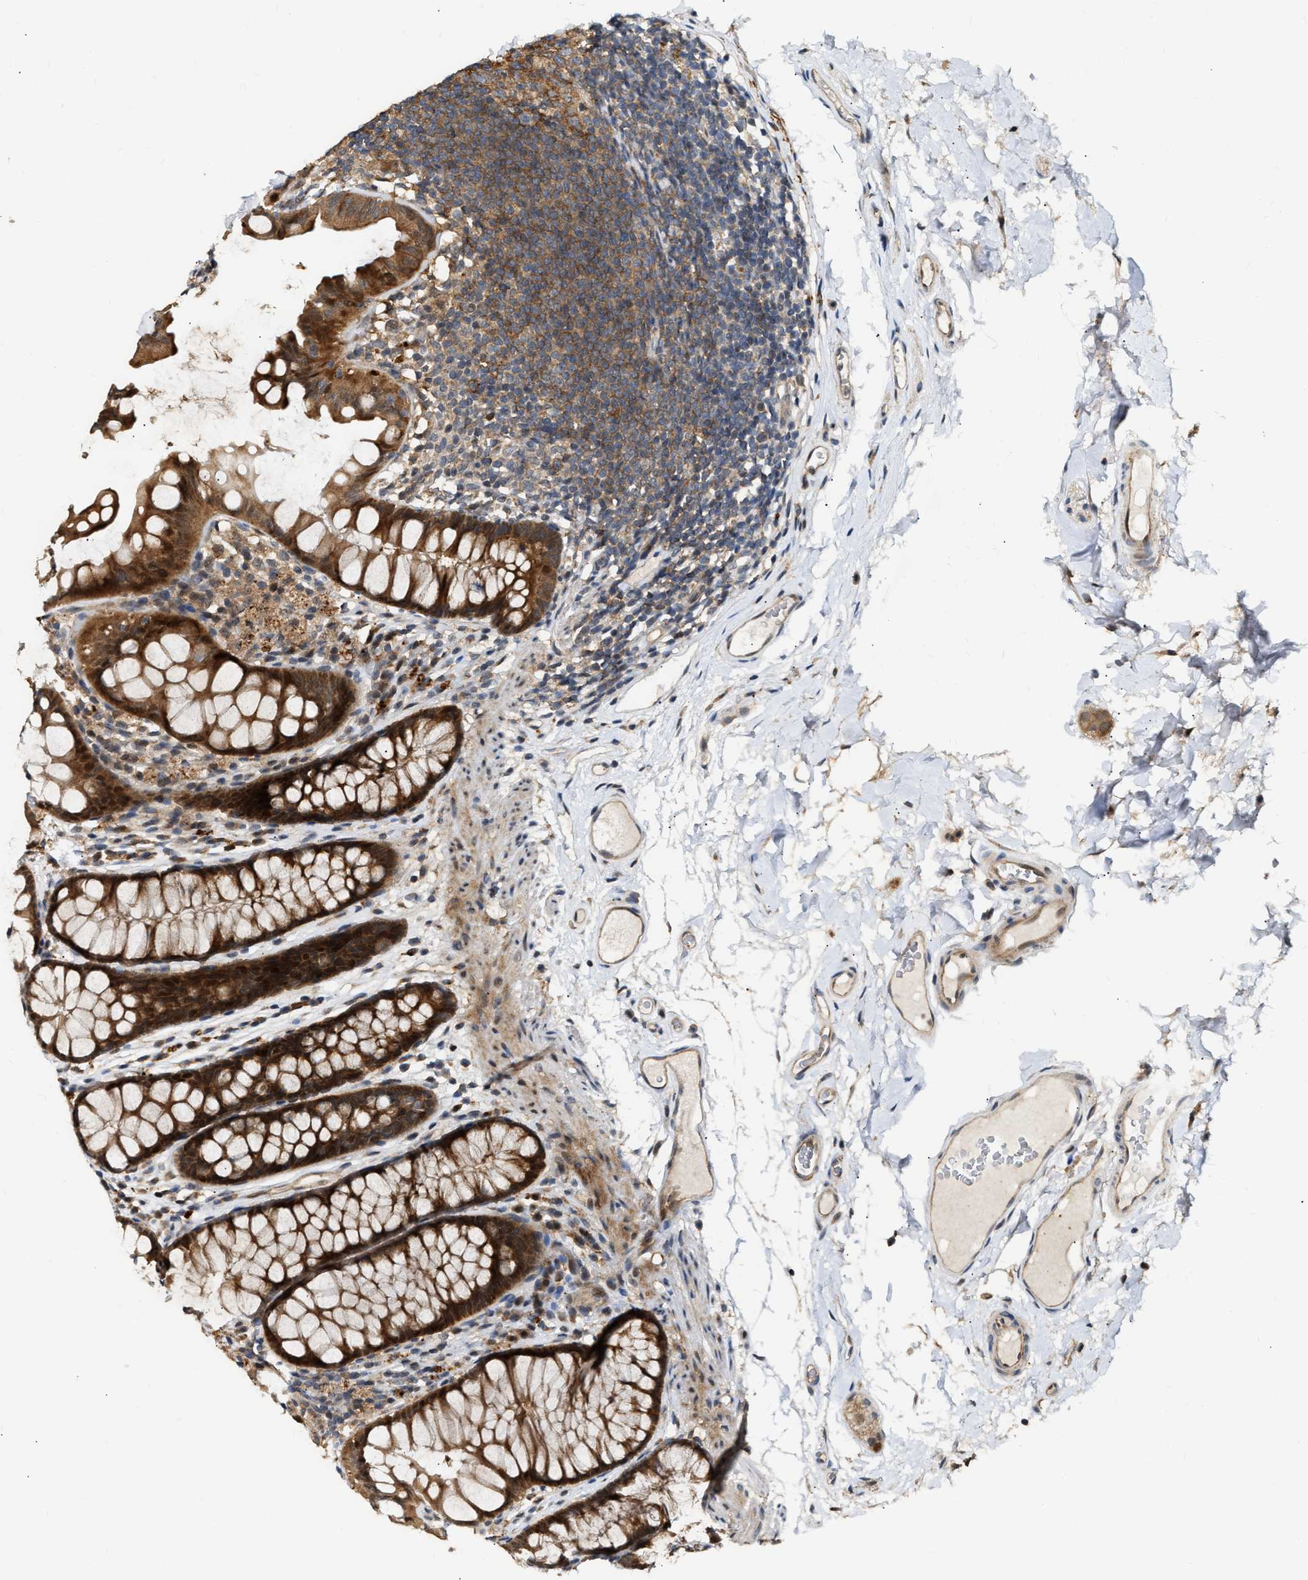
{"staining": {"intensity": "moderate", "quantity": ">75%", "location": "cytoplasmic/membranous"}, "tissue": "colon", "cell_type": "Endothelial cells", "image_type": "normal", "snomed": [{"axis": "morphology", "description": "Normal tissue, NOS"}, {"axis": "topography", "description": "Colon"}], "caption": "Immunohistochemical staining of unremarkable human colon reveals moderate cytoplasmic/membranous protein staining in about >75% of endothelial cells. The staining was performed using DAB (3,3'-diaminobenzidine), with brown indicating positive protein expression. Nuclei are stained blue with hematoxylin.", "gene": "EXTL2", "patient": {"sex": "female", "age": 55}}